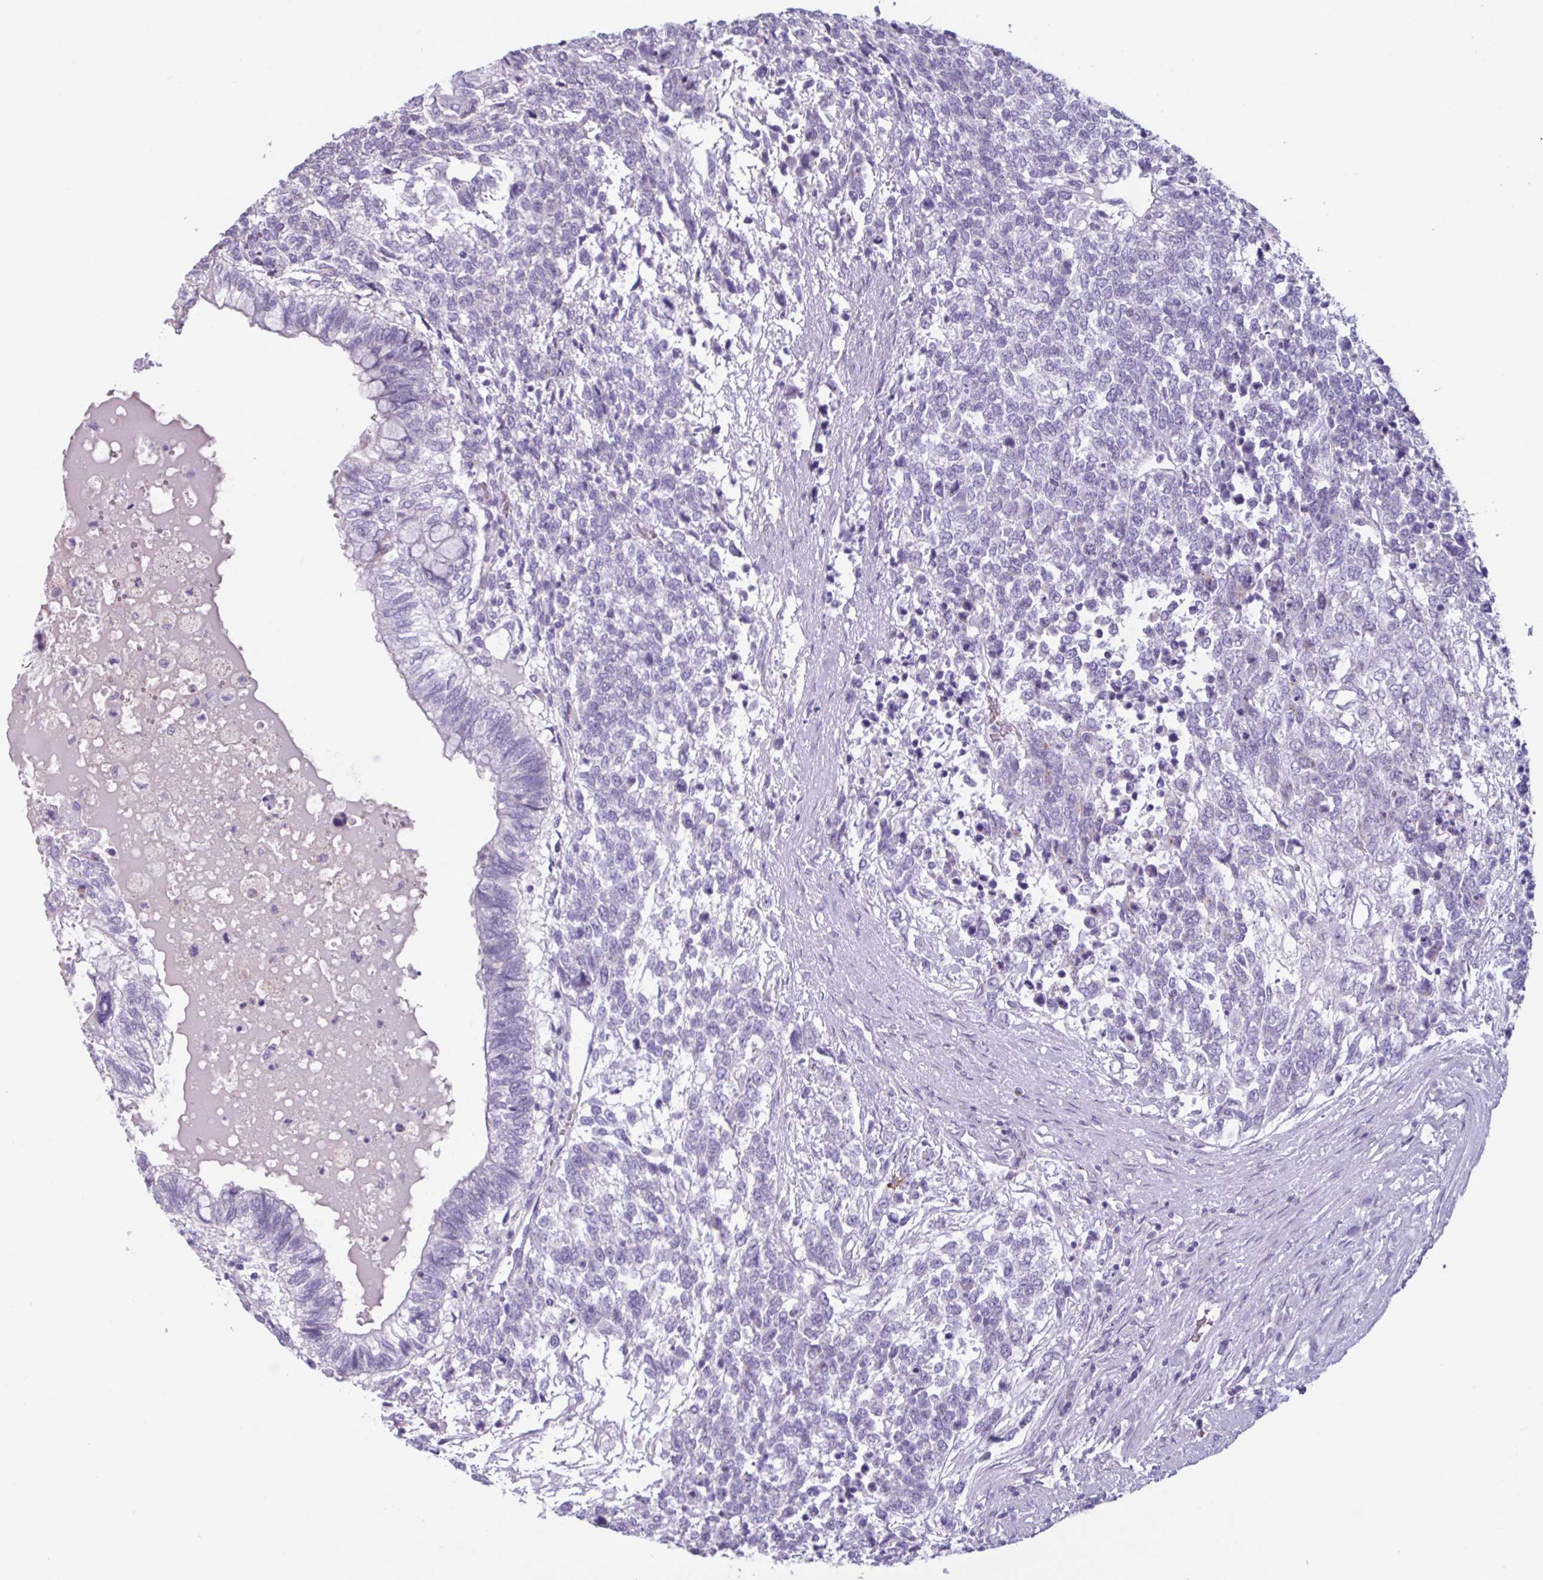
{"staining": {"intensity": "negative", "quantity": "none", "location": "none"}, "tissue": "testis cancer", "cell_type": "Tumor cells", "image_type": "cancer", "snomed": [{"axis": "morphology", "description": "Carcinoma, Embryonal, NOS"}, {"axis": "topography", "description": "Testis"}], "caption": "Photomicrograph shows no significant protein expression in tumor cells of testis cancer.", "gene": "ADGRE1", "patient": {"sex": "male", "age": 23}}